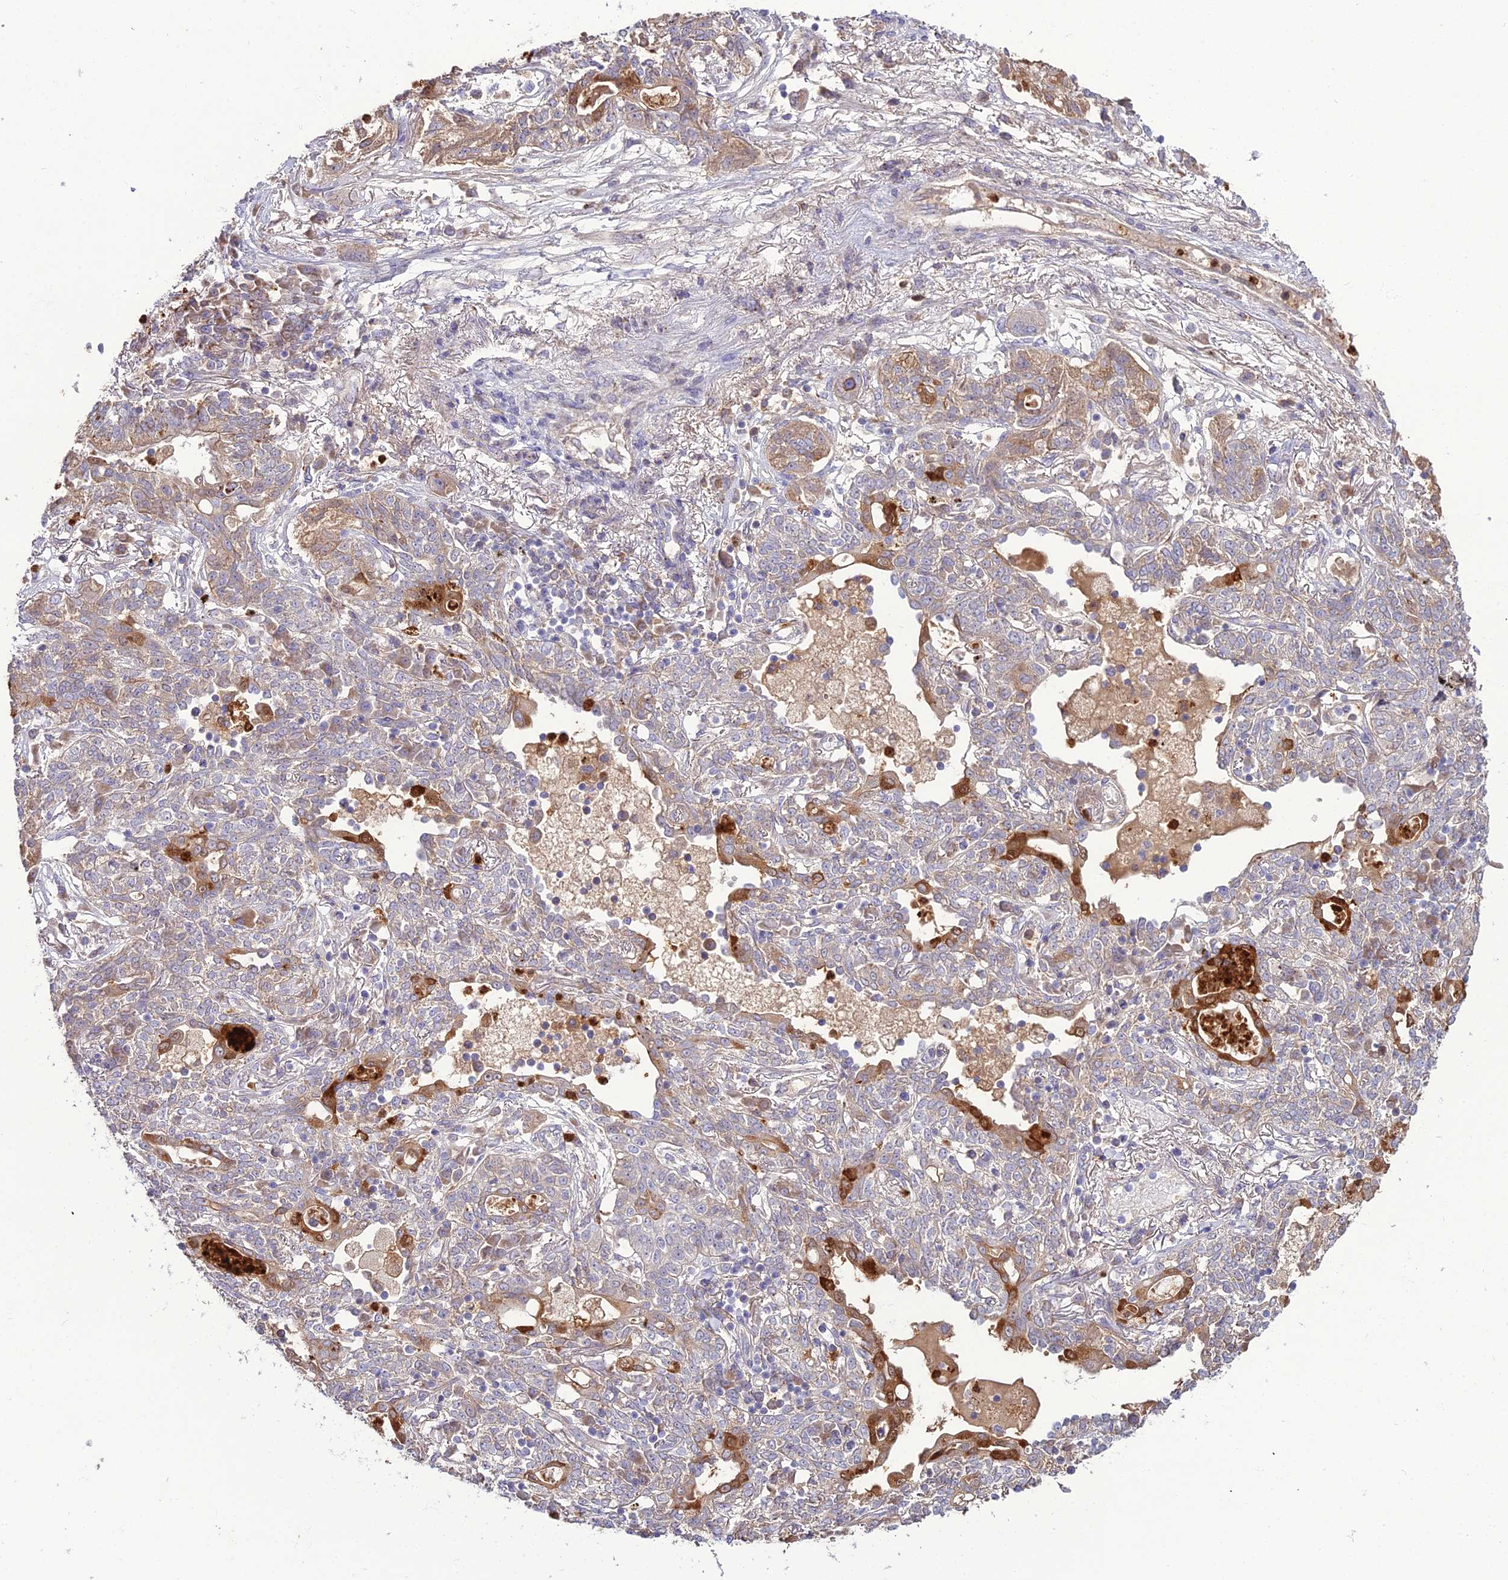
{"staining": {"intensity": "moderate", "quantity": "<25%", "location": "cytoplasmic/membranous"}, "tissue": "lung cancer", "cell_type": "Tumor cells", "image_type": "cancer", "snomed": [{"axis": "morphology", "description": "Squamous cell carcinoma, NOS"}, {"axis": "topography", "description": "Lung"}], "caption": "A histopathology image showing moderate cytoplasmic/membranous expression in approximately <25% of tumor cells in lung squamous cell carcinoma, as visualized by brown immunohistochemical staining.", "gene": "EID2", "patient": {"sex": "female", "age": 70}}